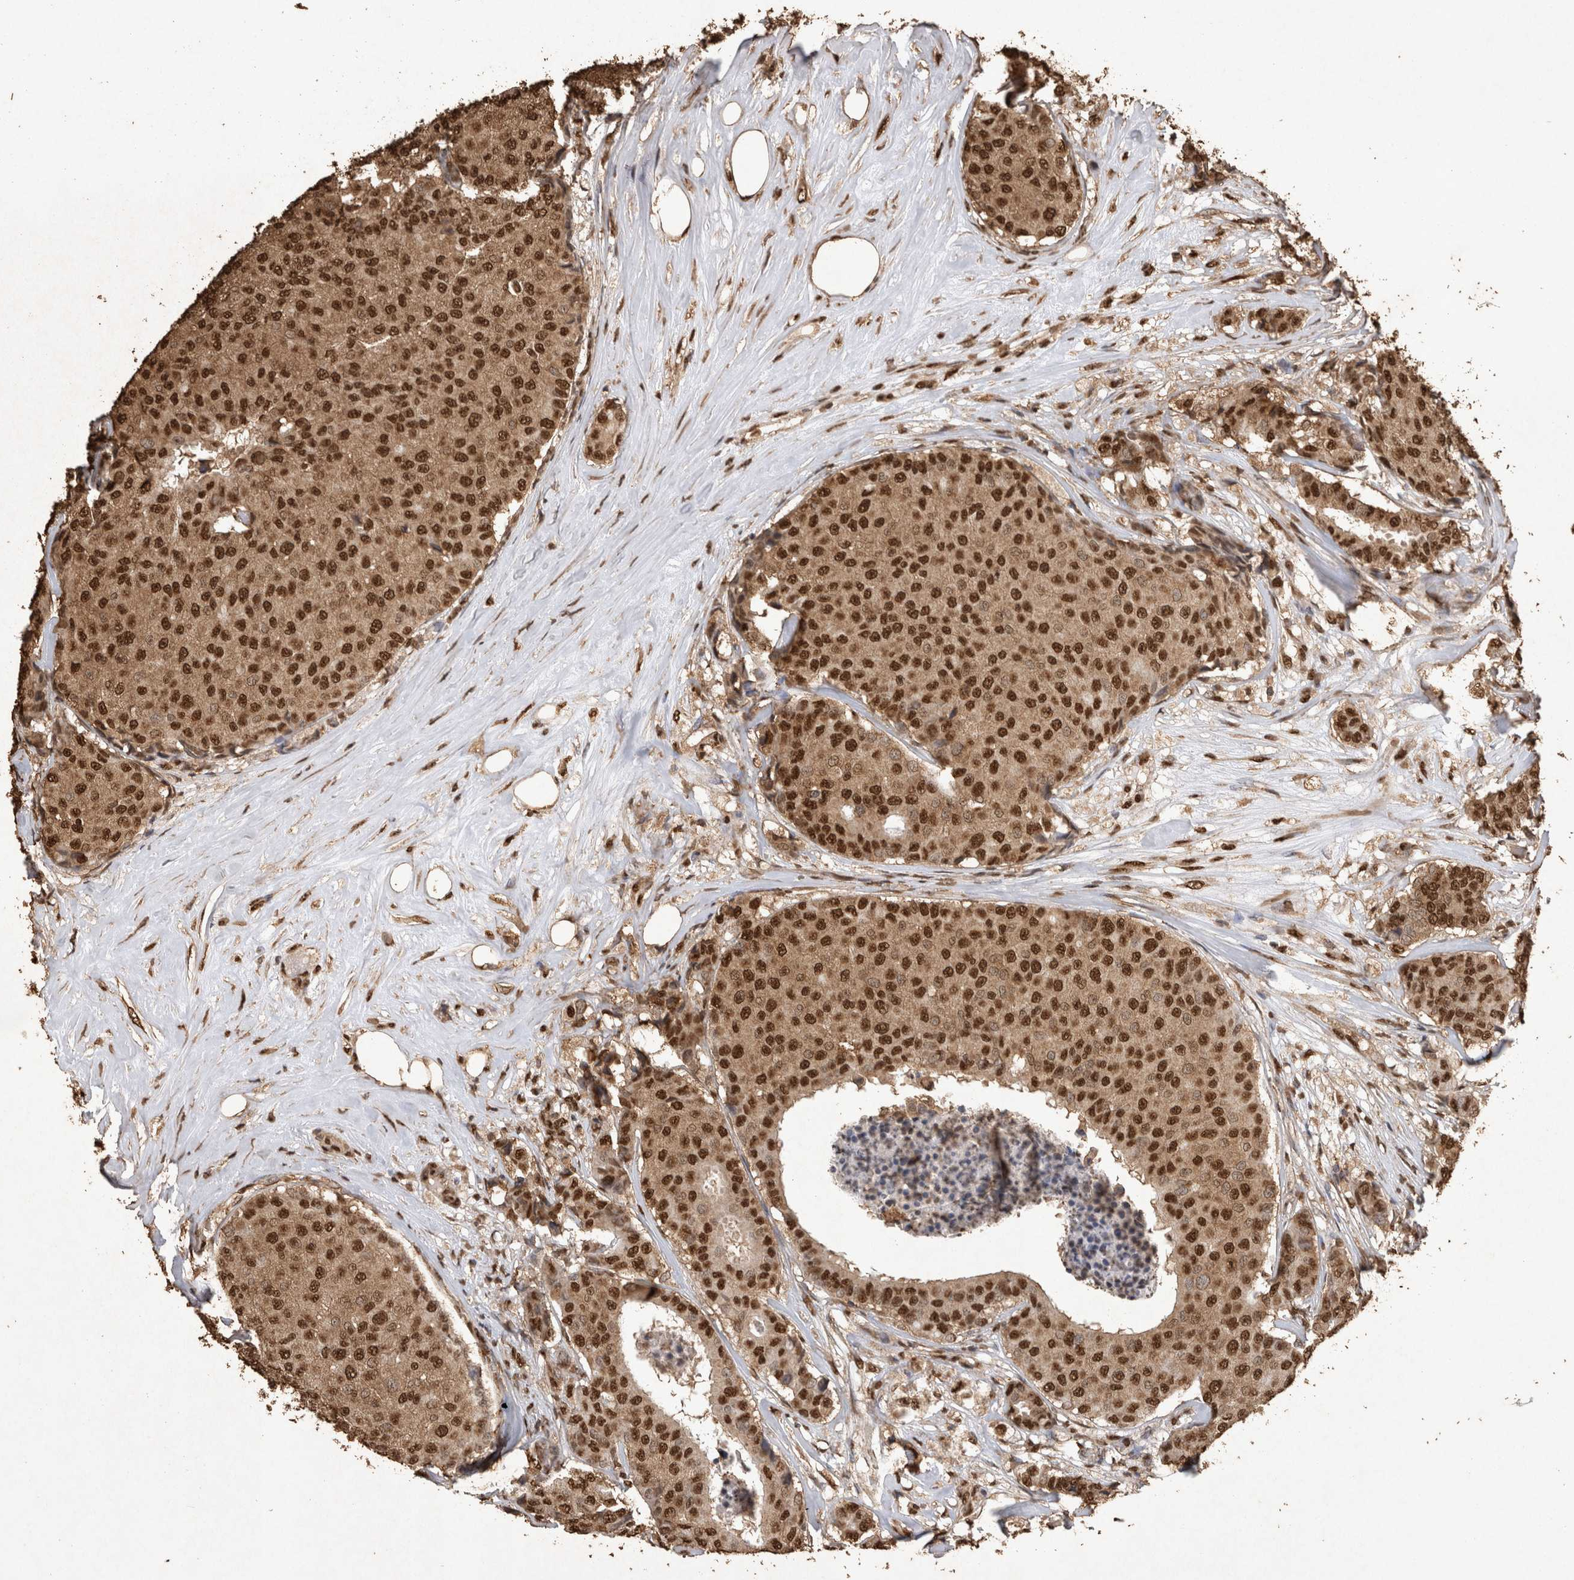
{"staining": {"intensity": "strong", "quantity": ">75%", "location": "cytoplasmic/membranous,nuclear"}, "tissue": "breast cancer", "cell_type": "Tumor cells", "image_type": "cancer", "snomed": [{"axis": "morphology", "description": "Duct carcinoma"}, {"axis": "topography", "description": "Breast"}], "caption": "Immunohistochemical staining of human breast cancer exhibits strong cytoplasmic/membranous and nuclear protein staining in about >75% of tumor cells. (Brightfield microscopy of DAB IHC at high magnification).", "gene": "OAS2", "patient": {"sex": "female", "age": 75}}